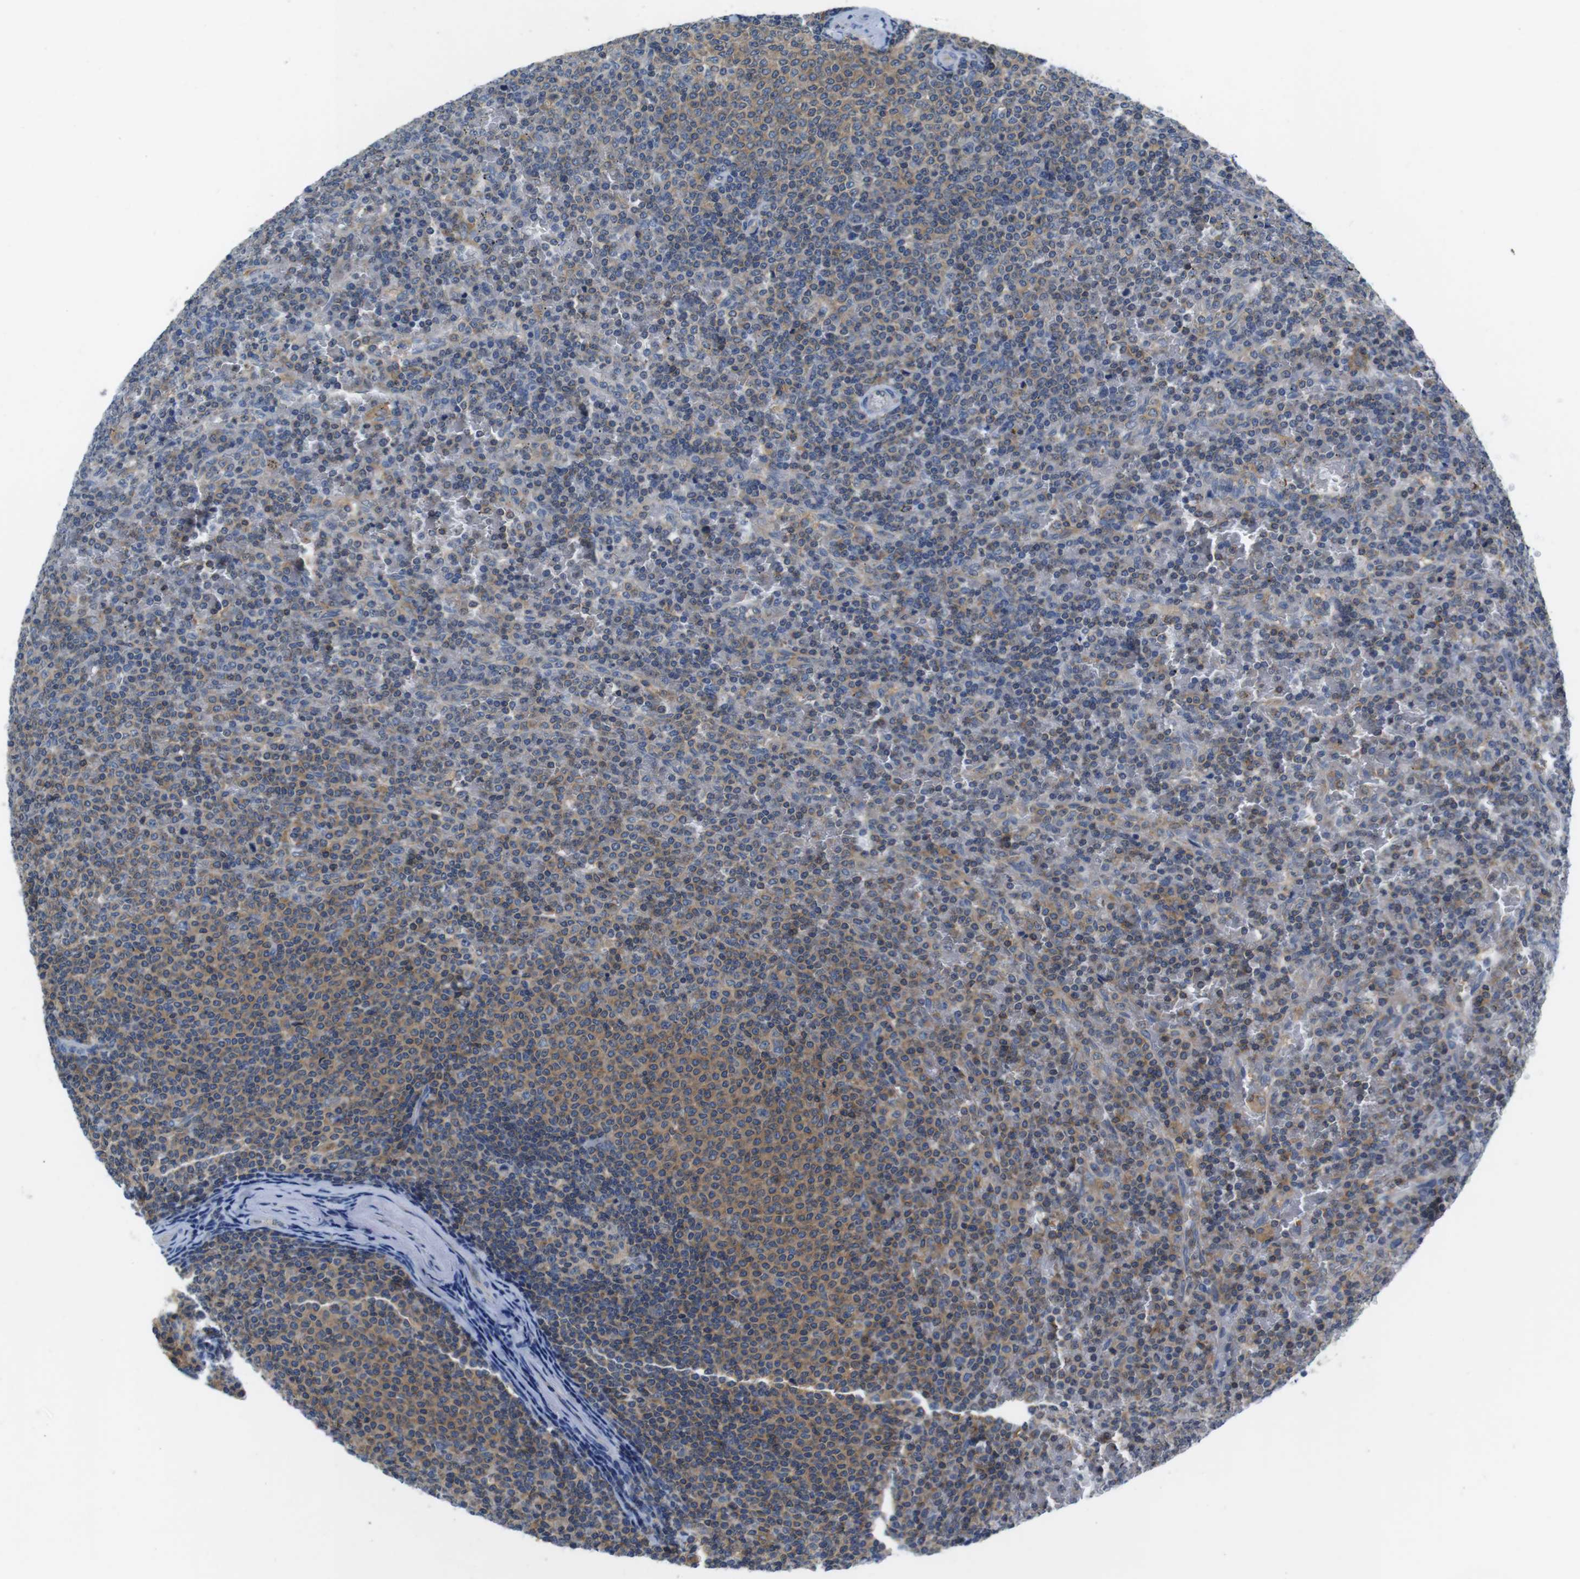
{"staining": {"intensity": "moderate", "quantity": "25%-75%", "location": "cytoplasmic/membranous"}, "tissue": "lymphoma", "cell_type": "Tumor cells", "image_type": "cancer", "snomed": [{"axis": "morphology", "description": "Malignant lymphoma, non-Hodgkin's type, Low grade"}, {"axis": "topography", "description": "Spleen"}], "caption": "Protein staining exhibits moderate cytoplasmic/membranous positivity in about 25%-75% of tumor cells in low-grade malignant lymphoma, non-Hodgkin's type. The staining was performed using DAB, with brown indicating positive protein expression. Nuclei are stained blue with hematoxylin.", "gene": "PIK3CD", "patient": {"sex": "female", "age": 77}}